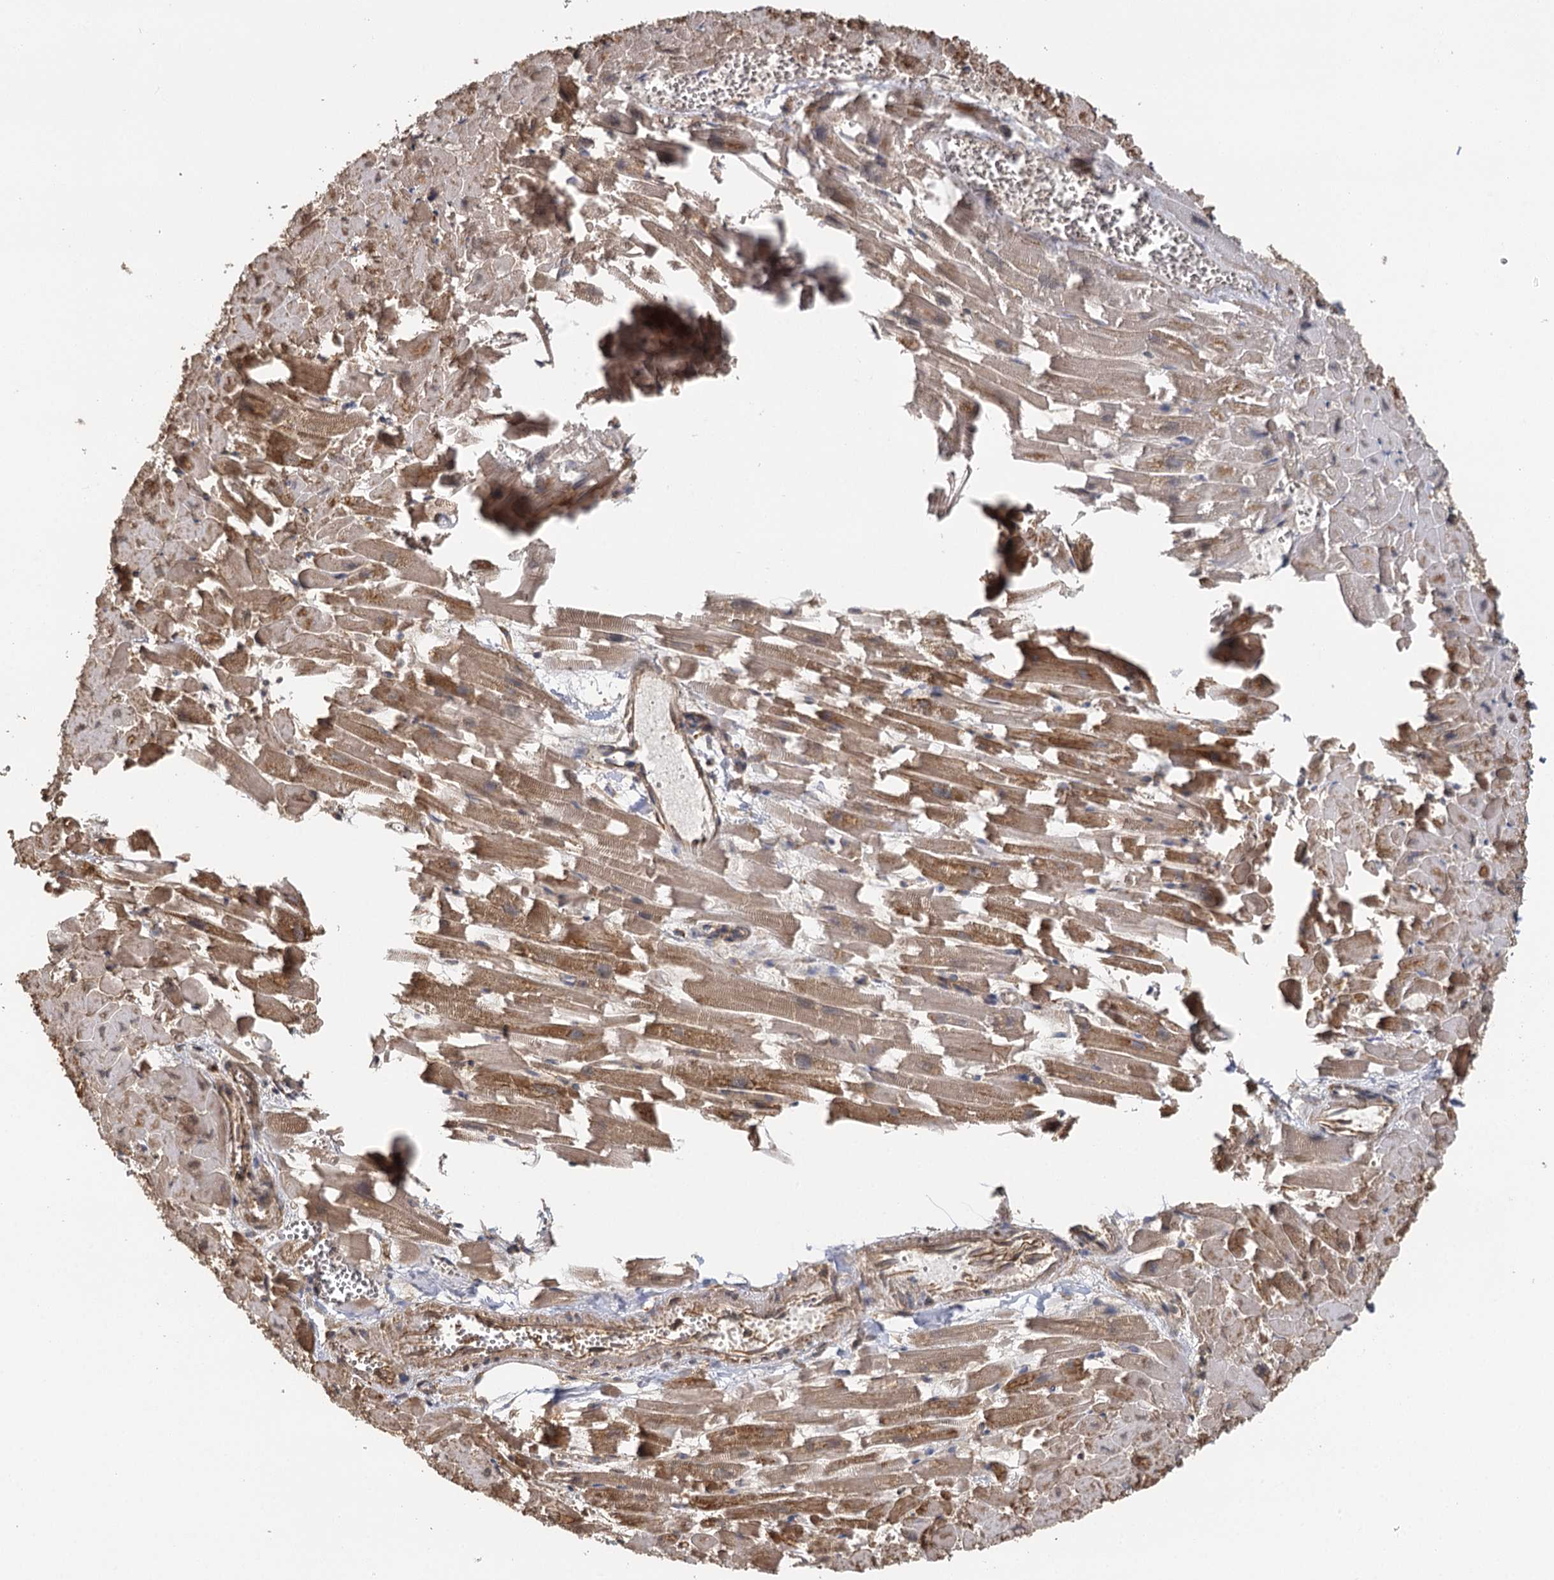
{"staining": {"intensity": "moderate", "quantity": ">75%", "location": "cytoplasmic/membranous"}, "tissue": "heart muscle", "cell_type": "Cardiomyocytes", "image_type": "normal", "snomed": [{"axis": "morphology", "description": "Normal tissue, NOS"}, {"axis": "topography", "description": "Heart"}], "caption": "A high-resolution photomicrograph shows IHC staining of benign heart muscle, which shows moderate cytoplasmic/membranous expression in about >75% of cardiomyocytes.", "gene": "IL11RA", "patient": {"sex": "female", "age": 64}}